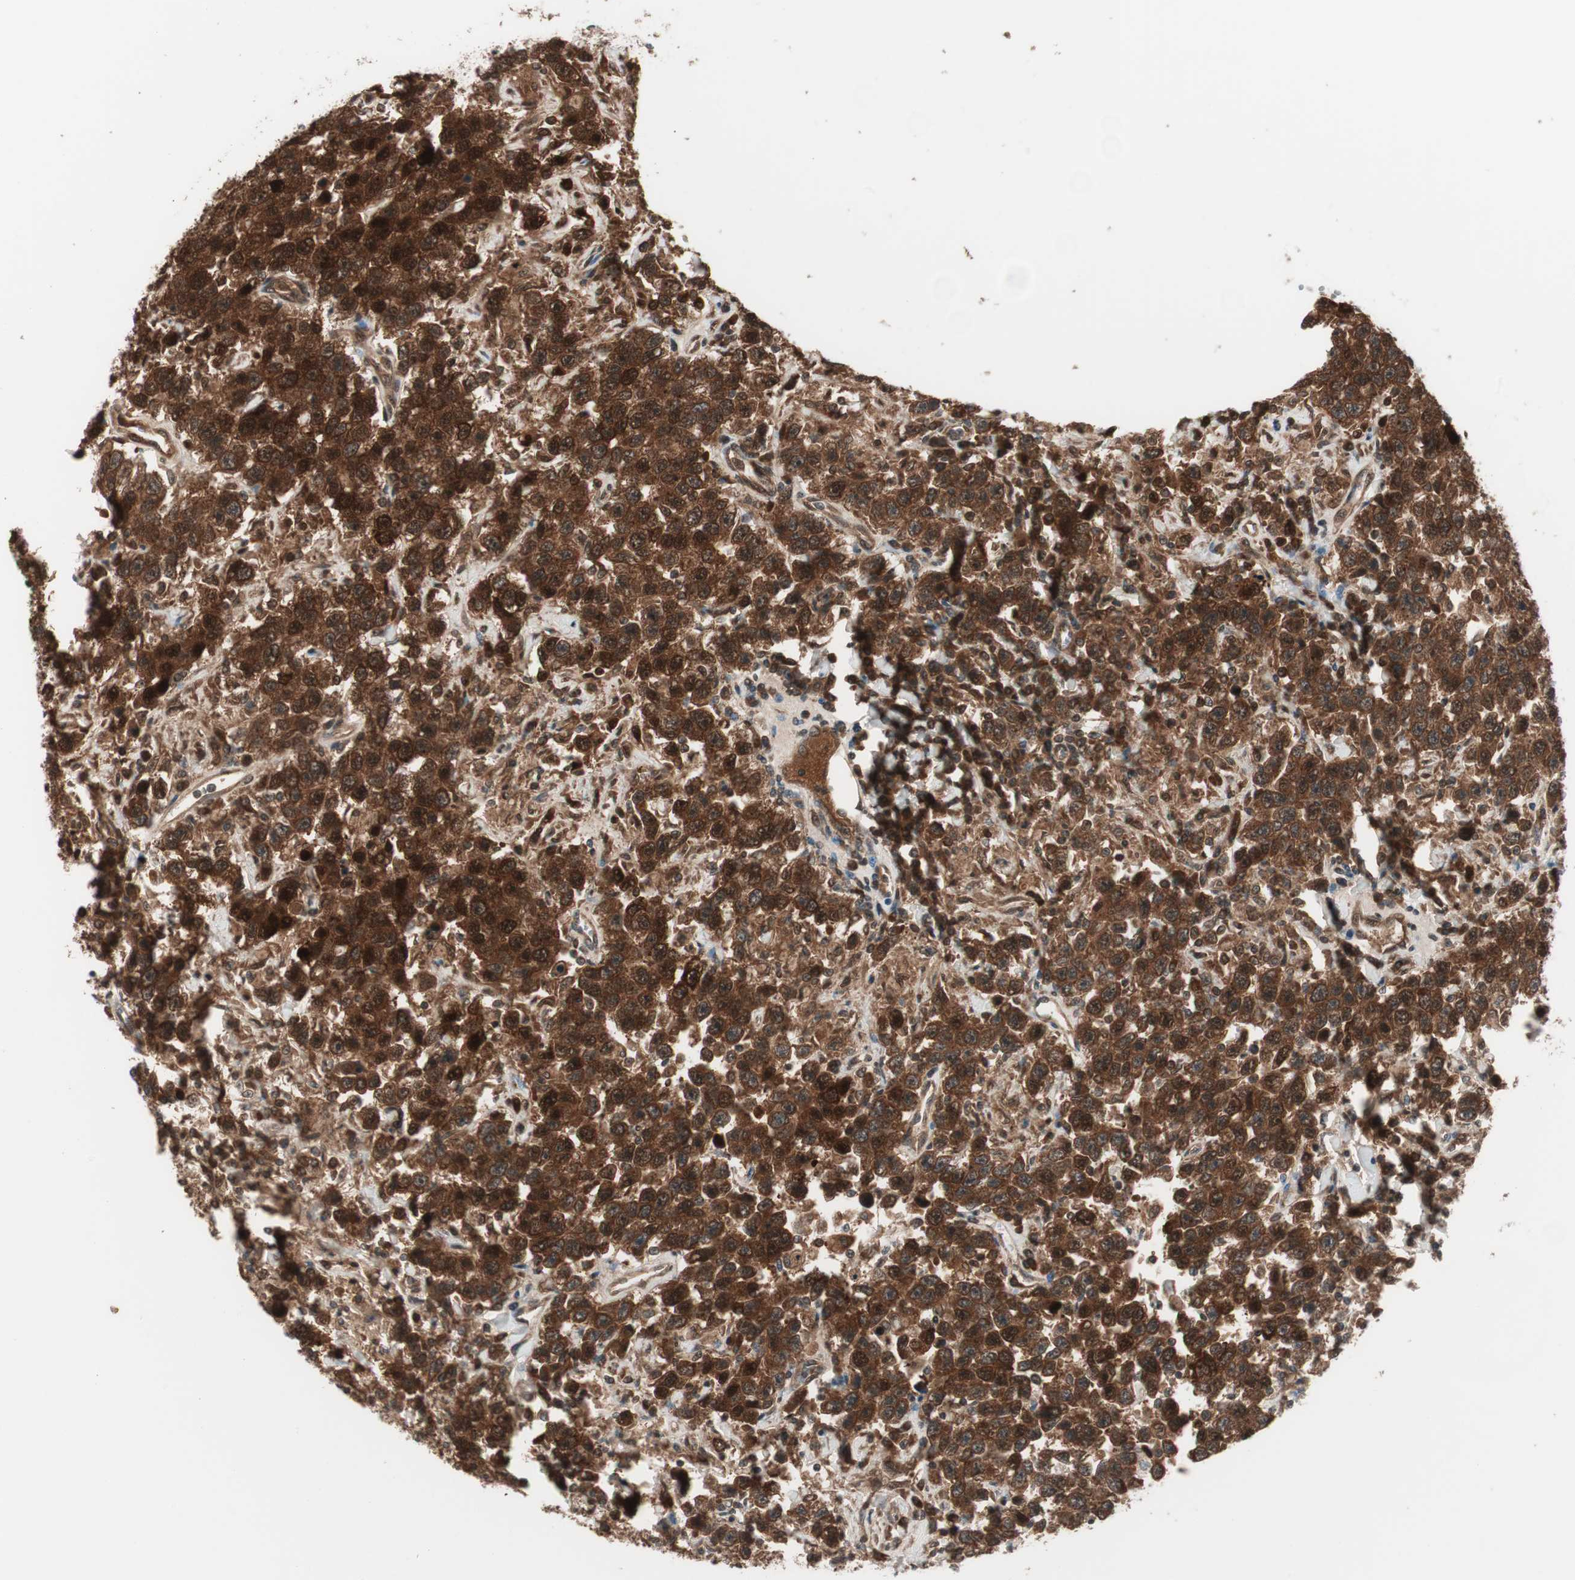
{"staining": {"intensity": "strong", "quantity": ">75%", "location": "cytoplasmic/membranous"}, "tissue": "testis cancer", "cell_type": "Tumor cells", "image_type": "cancer", "snomed": [{"axis": "morphology", "description": "Seminoma, NOS"}, {"axis": "topography", "description": "Testis"}], "caption": "A brown stain labels strong cytoplasmic/membranous positivity of a protein in testis cancer tumor cells.", "gene": "PRKG2", "patient": {"sex": "male", "age": 41}}